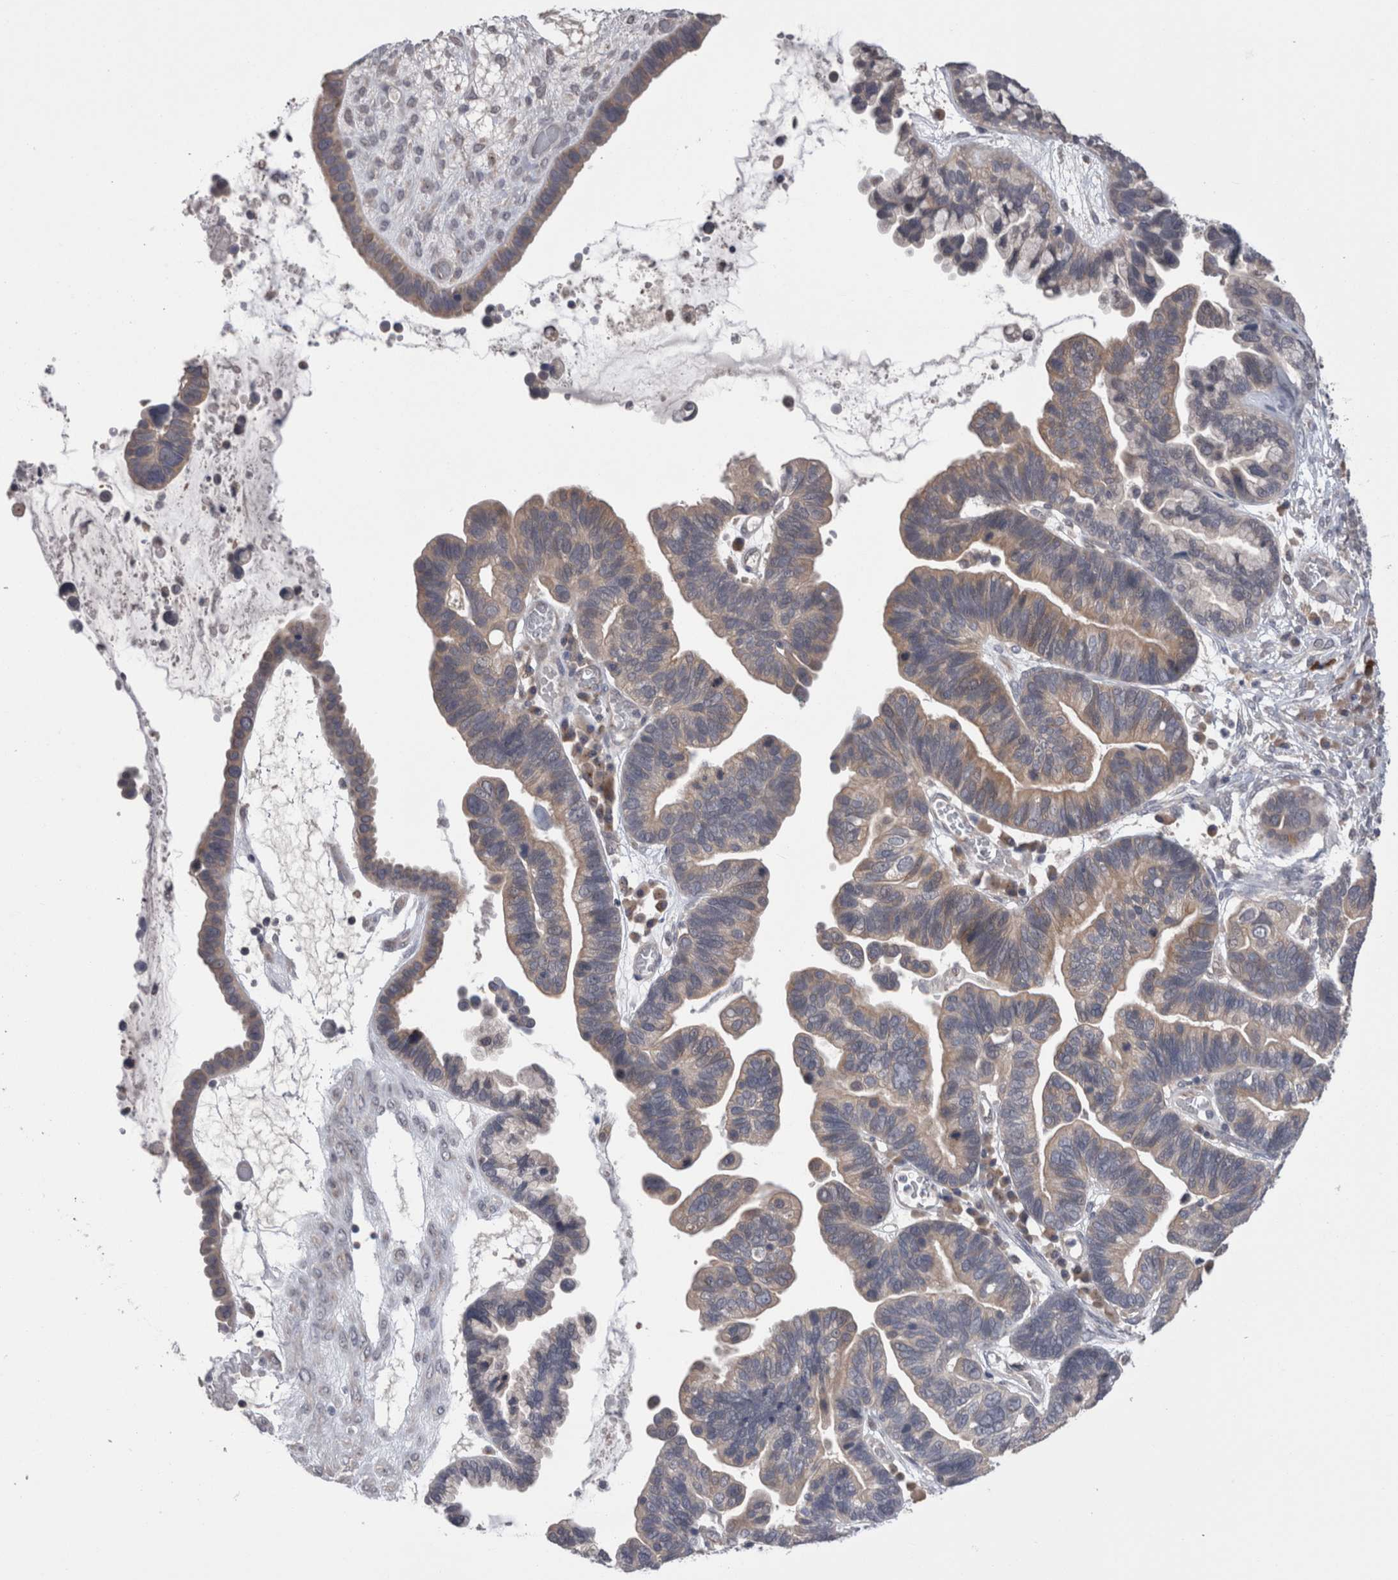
{"staining": {"intensity": "weak", "quantity": "25%-75%", "location": "cytoplasmic/membranous"}, "tissue": "ovarian cancer", "cell_type": "Tumor cells", "image_type": "cancer", "snomed": [{"axis": "morphology", "description": "Cystadenocarcinoma, serous, NOS"}, {"axis": "topography", "description": "Ovary"}], "caption": "The histopathology image displays a brown stain indicating the presence of a protein in the cytoplasmic/membranous of tumor cells in serous cystadenocarcinoma (ovarian).", "gene": "DCTN6", "patient": {"sex": "female", "age": 56}}